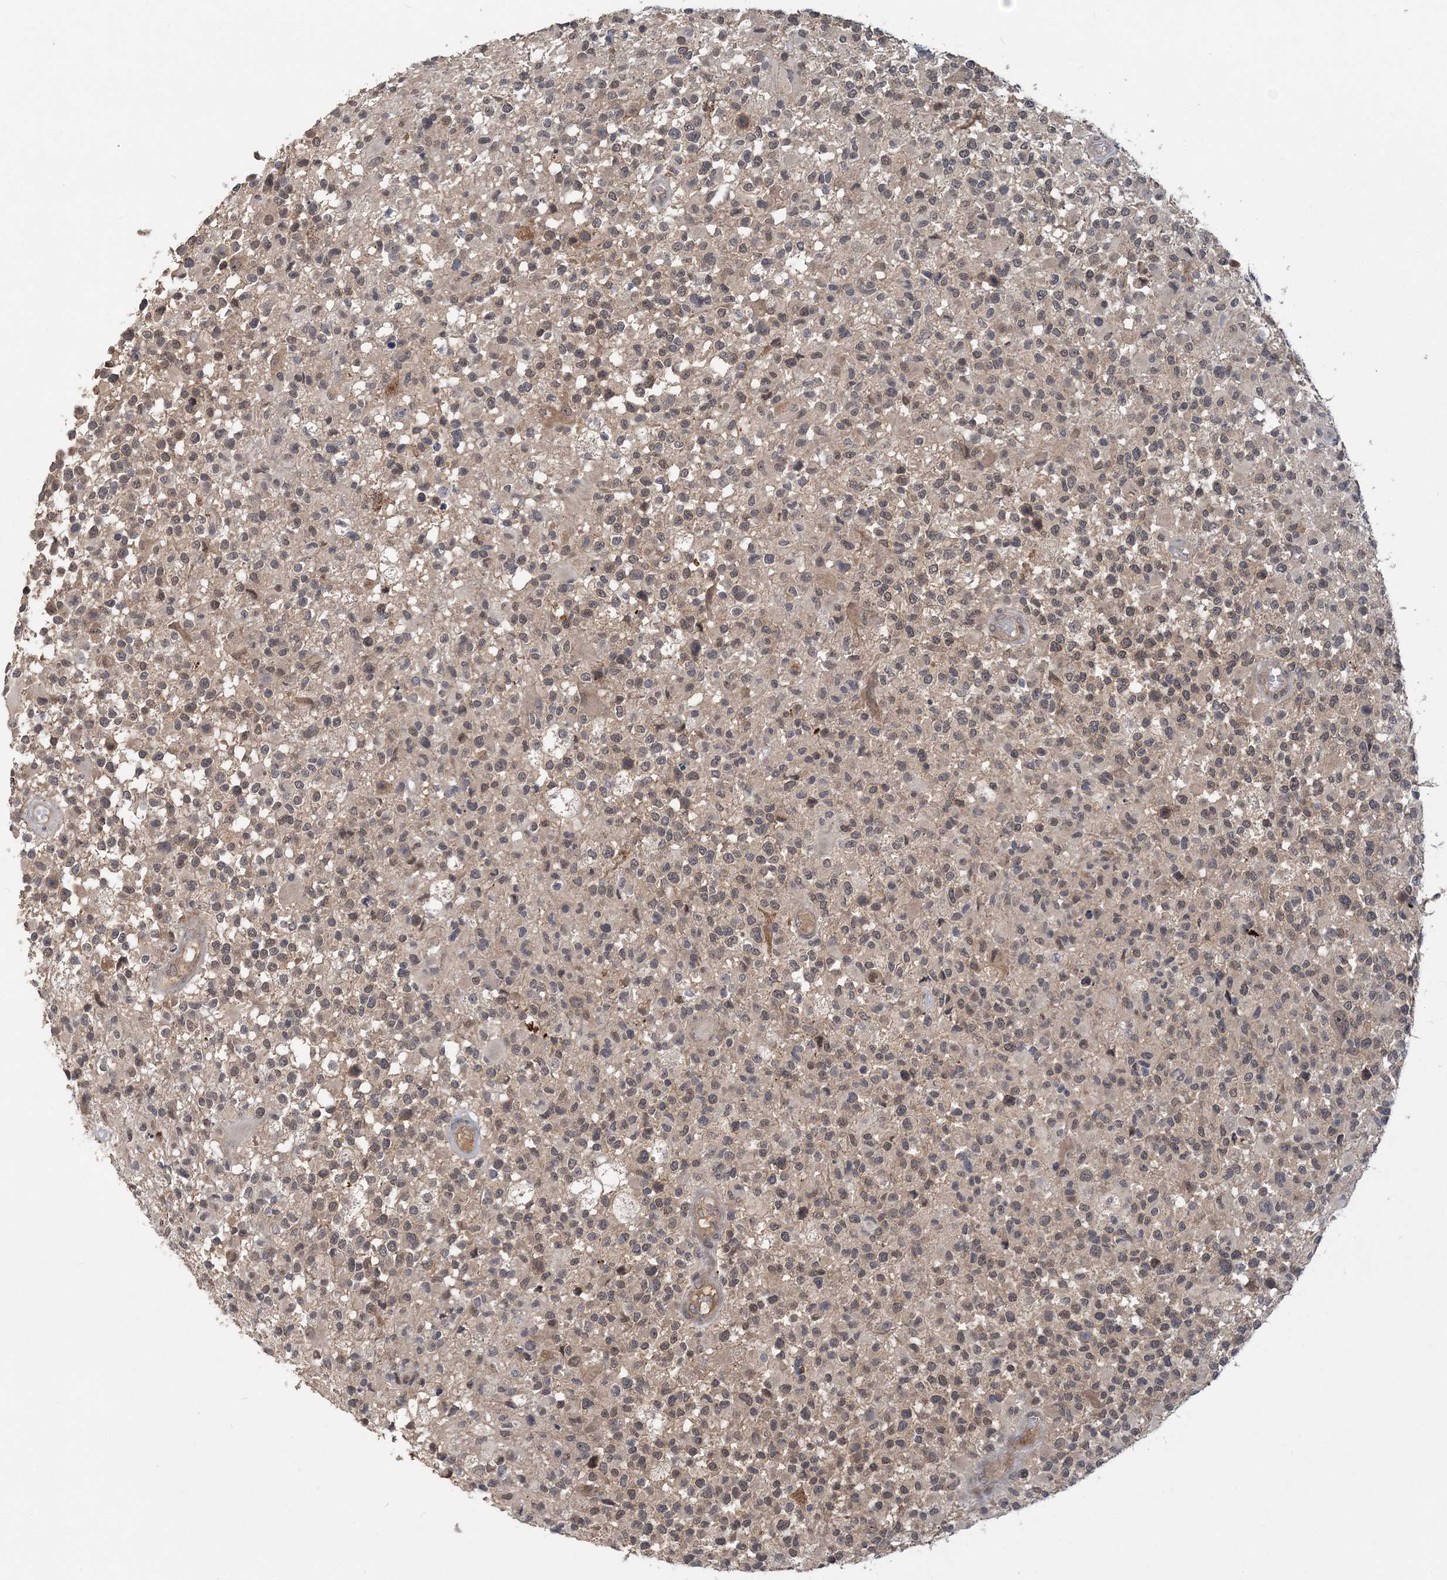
{"staining": {"intensity": "weak", "quantity": ">75%", "location": "nuclear"}, "tissue": "glioma", "cell_type": "Tumor cells", "image_type": "cancer", "snomed": [{"axis": "morphology", "description": "Glioma, malignant, High grade"}, {"axis": "morphology", "description": "Glioblastoma, NOS"}, {"axis": "topography", "description": "Brain"}], "caption": "Immunohistochemistry micrograph of neoplastic tissue: human glioblastoma stained using immunohistochemistry shows low levels of weak protein expression localized specifically in the nuclear of tumor cells, appearing as a nuclear brown color.", "gene": "RNF25", "patient": {"sex": "male", "age": 60}}